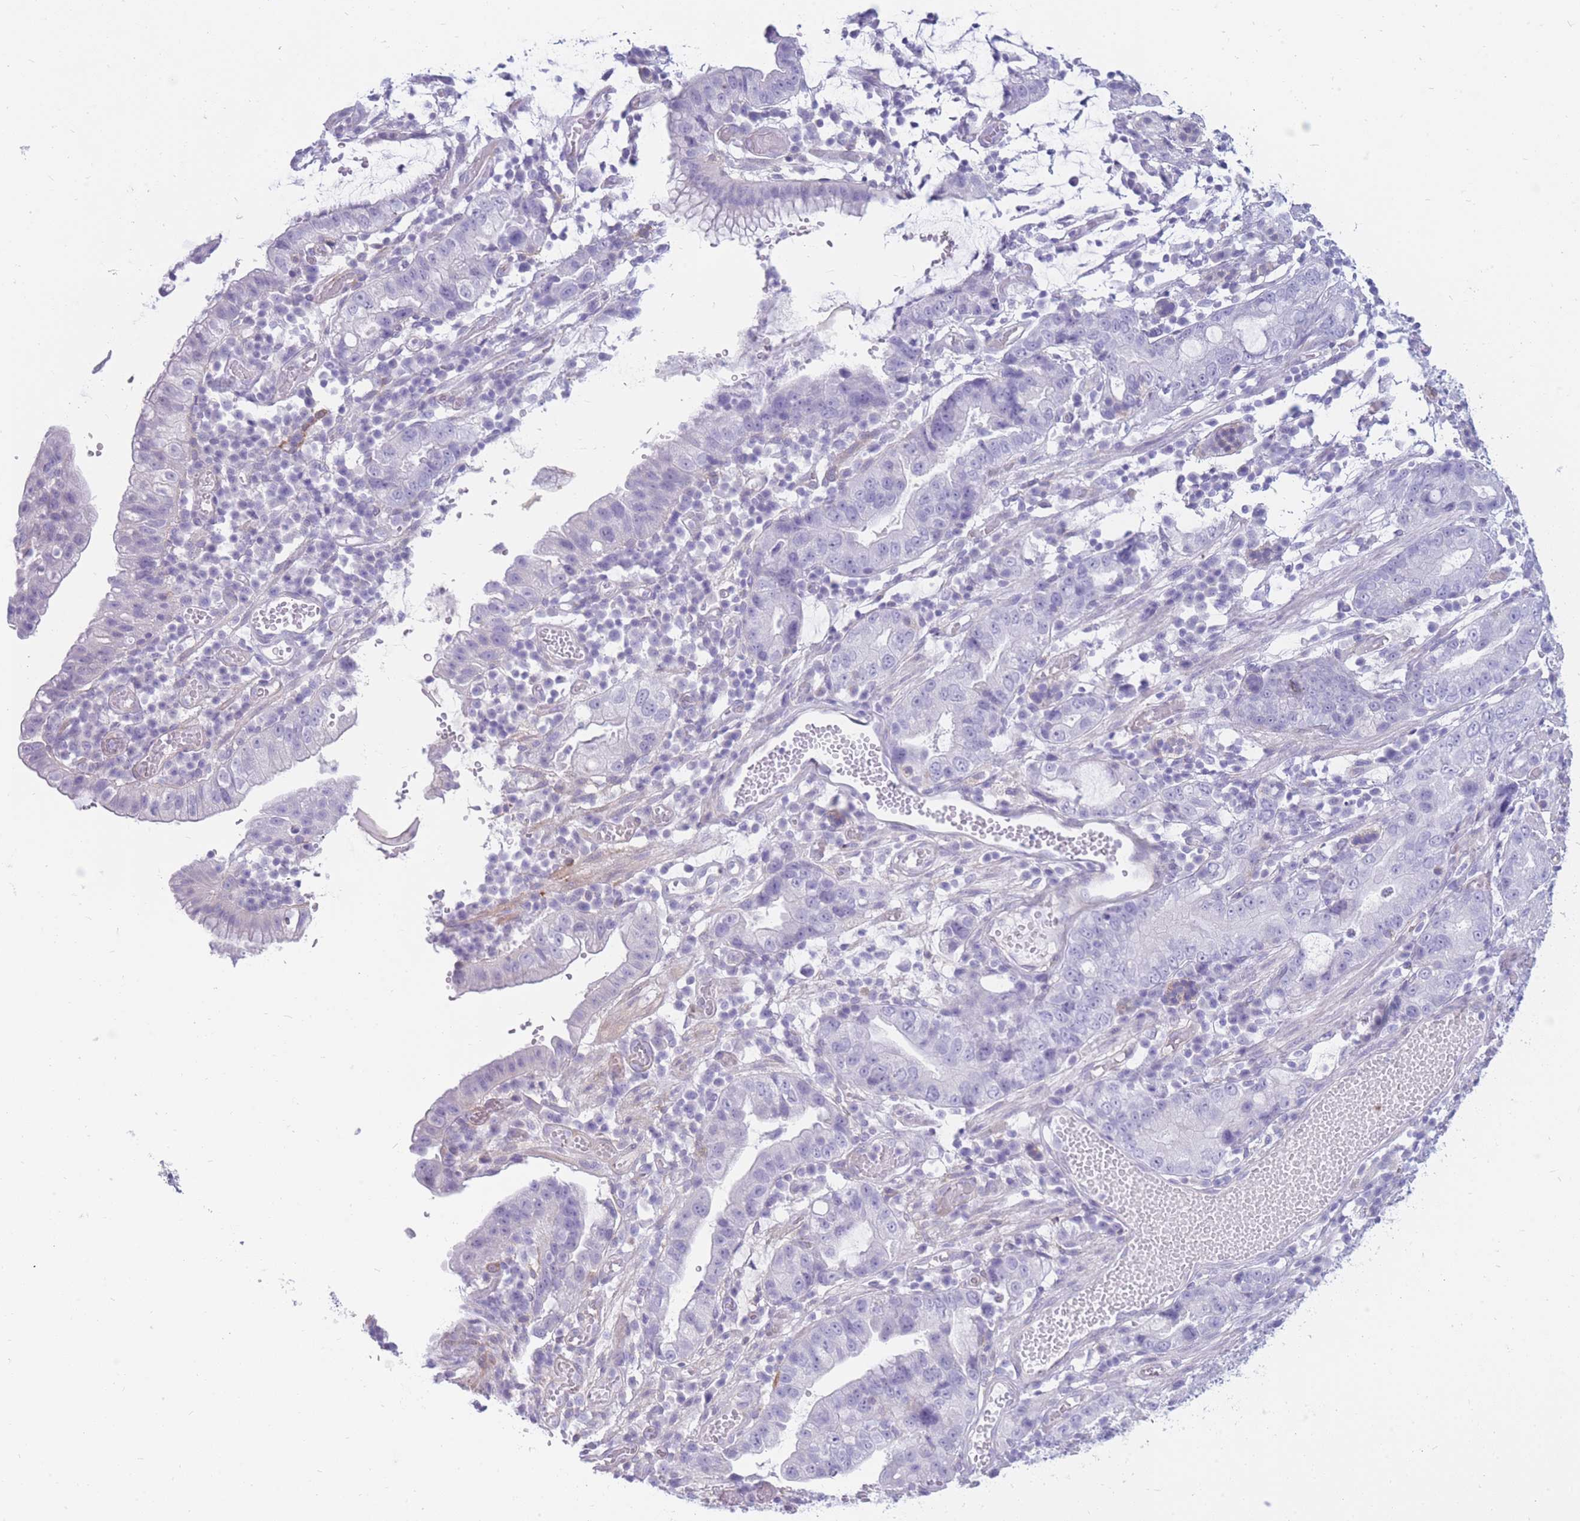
{"staining": {"intensity": "negative", "quantity": "none", "location": "none"}, "tissue": "stomach cancer", "cell_type": "Tumor cells", "image_type": "cancer", "snomed": [{"axis": "morphology", "description": "Adenocarcinoma, NOS"}, {"axis": "topography", "description": "Stomach"}], "caption": "Tumor cells are negative for protein expression in human stomach cancer (adenocarcinoma).", "gene": "MTSS2", "patient": {"sex": "male", "age": 55}}